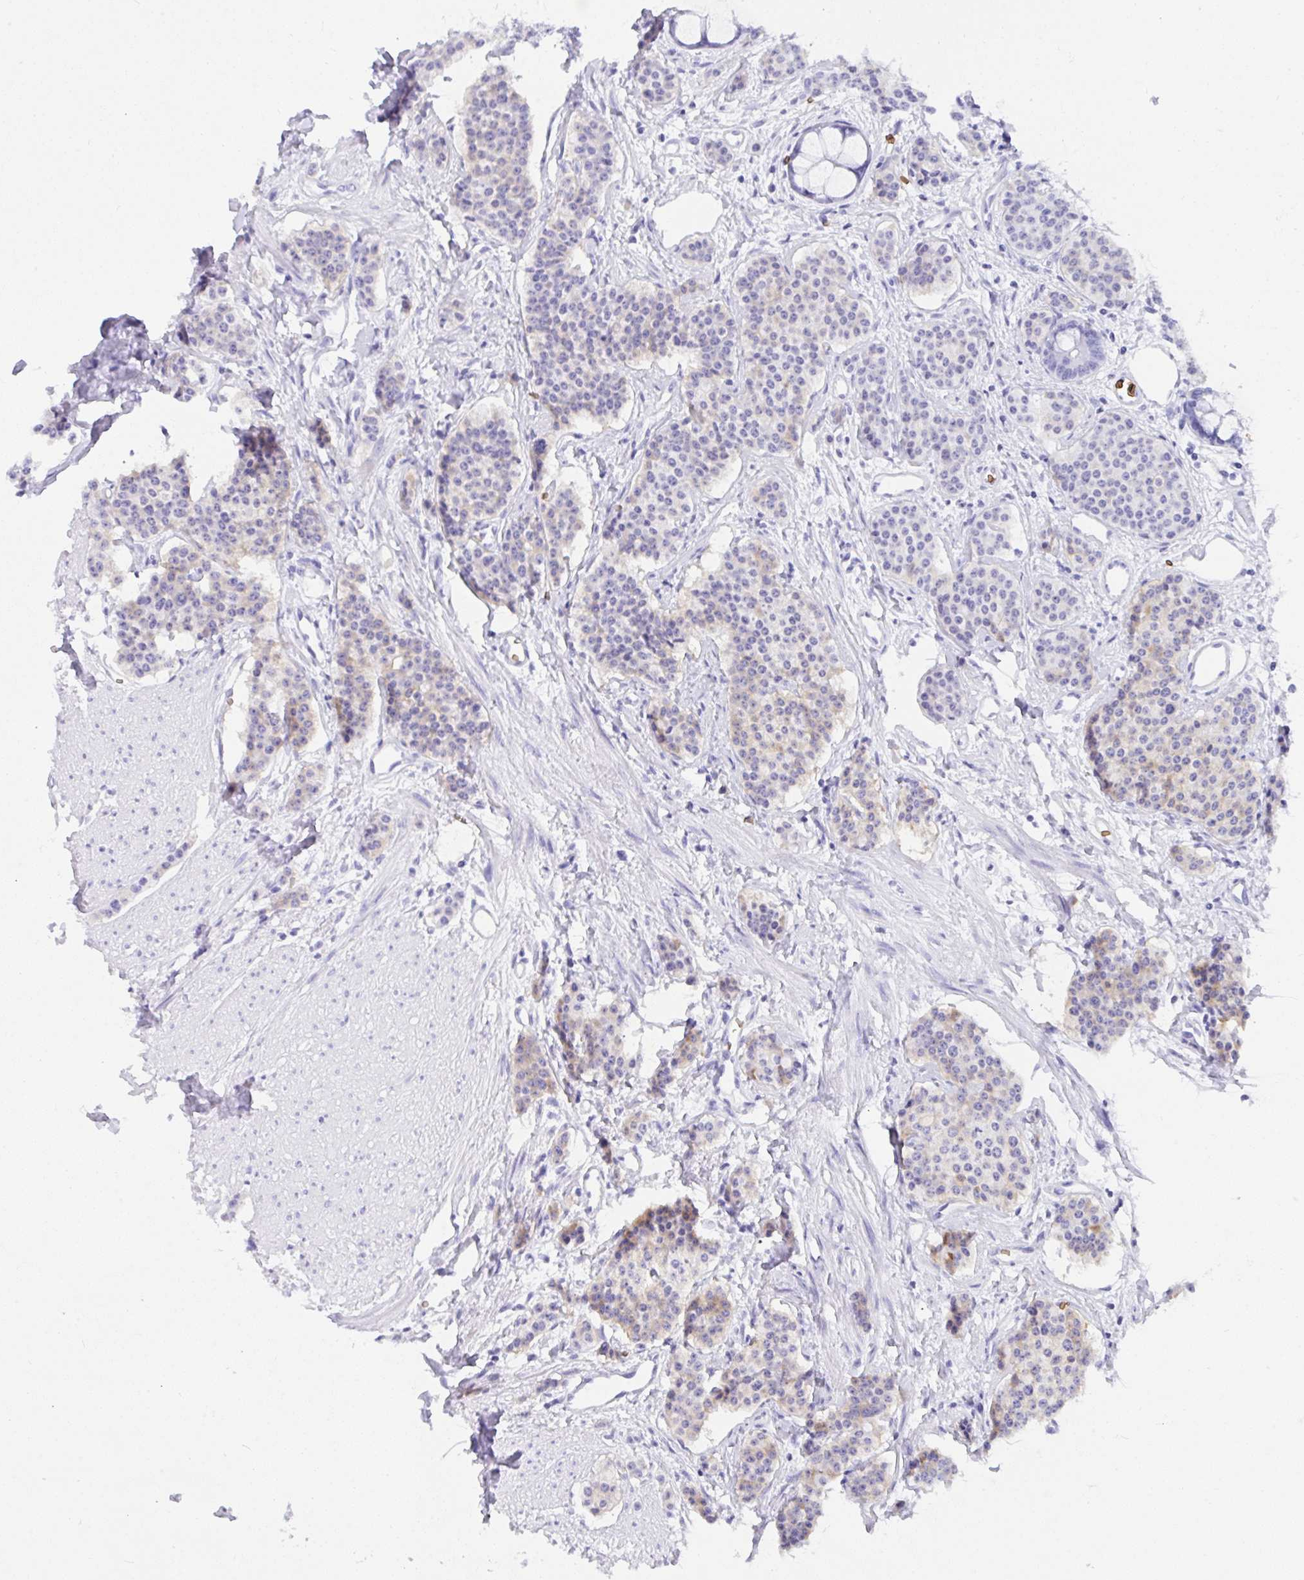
{"staining": {"intensity": "weak", "quantity": "<25%", "location": "cytoplasmic/membranous"}, "tissue": "carcinoid", "cell_type": "Tumor cells", "image_type": "cancer", "snomed": [{"axis": "morphology", "description": "Carcinoid, malignant, NOS"}, {"axis": "topography", "description": "Small intestine"}], "caption": "A high-resolution histopathology image shows immunohistochemistry (IHC) staining of malignant carcinoid, which demonstrates no significant positivity in tumor cells.", "gene": "ANK1", "patient": {"sex": "female", "age": 64}}